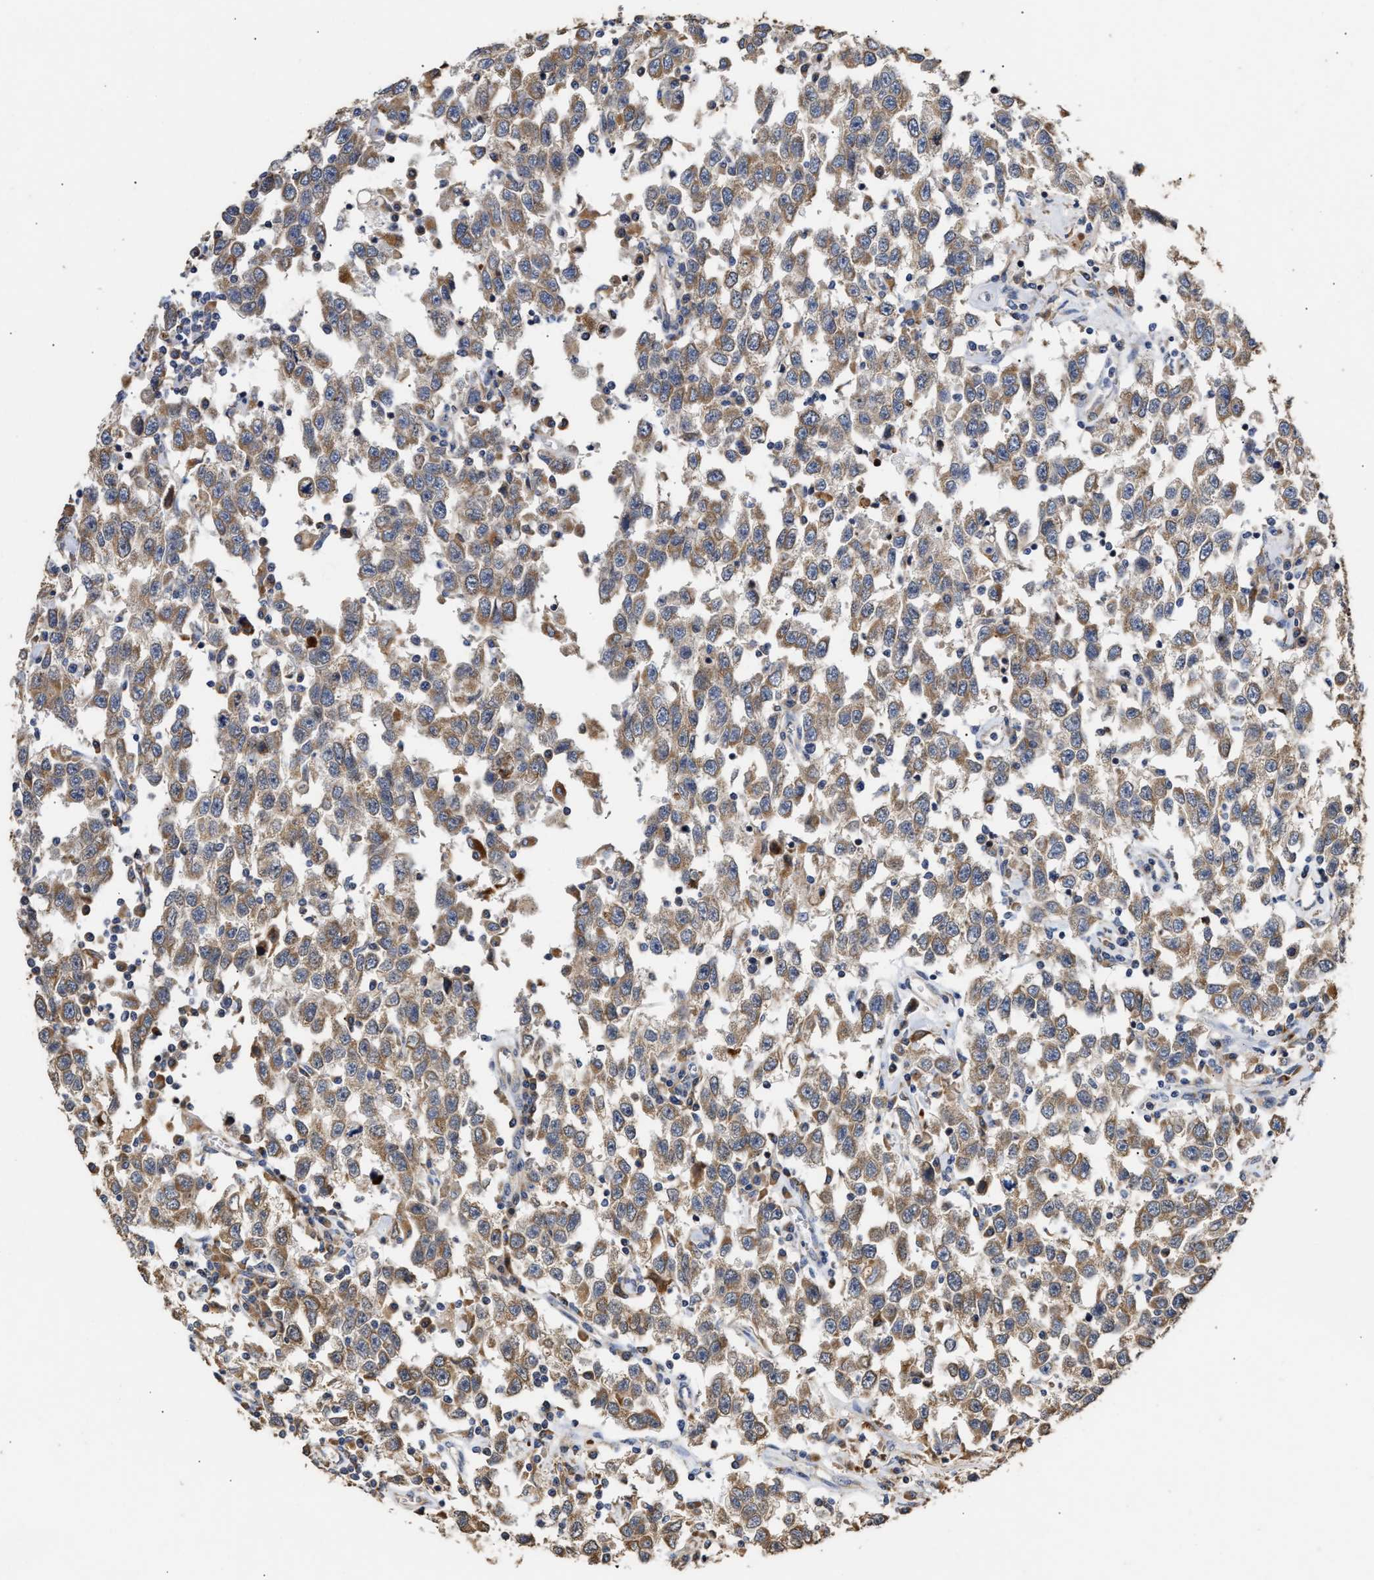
{"staining": {"intensity": "moderate", "quantity": ">75%", "location": "cytoplasmic/membranous"}, "tissue": "testis cancer", "cell_type": "Tumor cells", "image_type": "cancer", "snomed": [{"axis": "morphology", "description": "Seminoma, NOS"}, {"axis": "topography", "description": "Testis"}], "caption": "Testis cancer (seminoma) stained with DAB IHC demonstrates medium levels of moderate cytoplasmic/membranous staining in about >75% of tumor cells.", "gene": "GOSR1", "patient": {"sex": "male", "age": 41}}